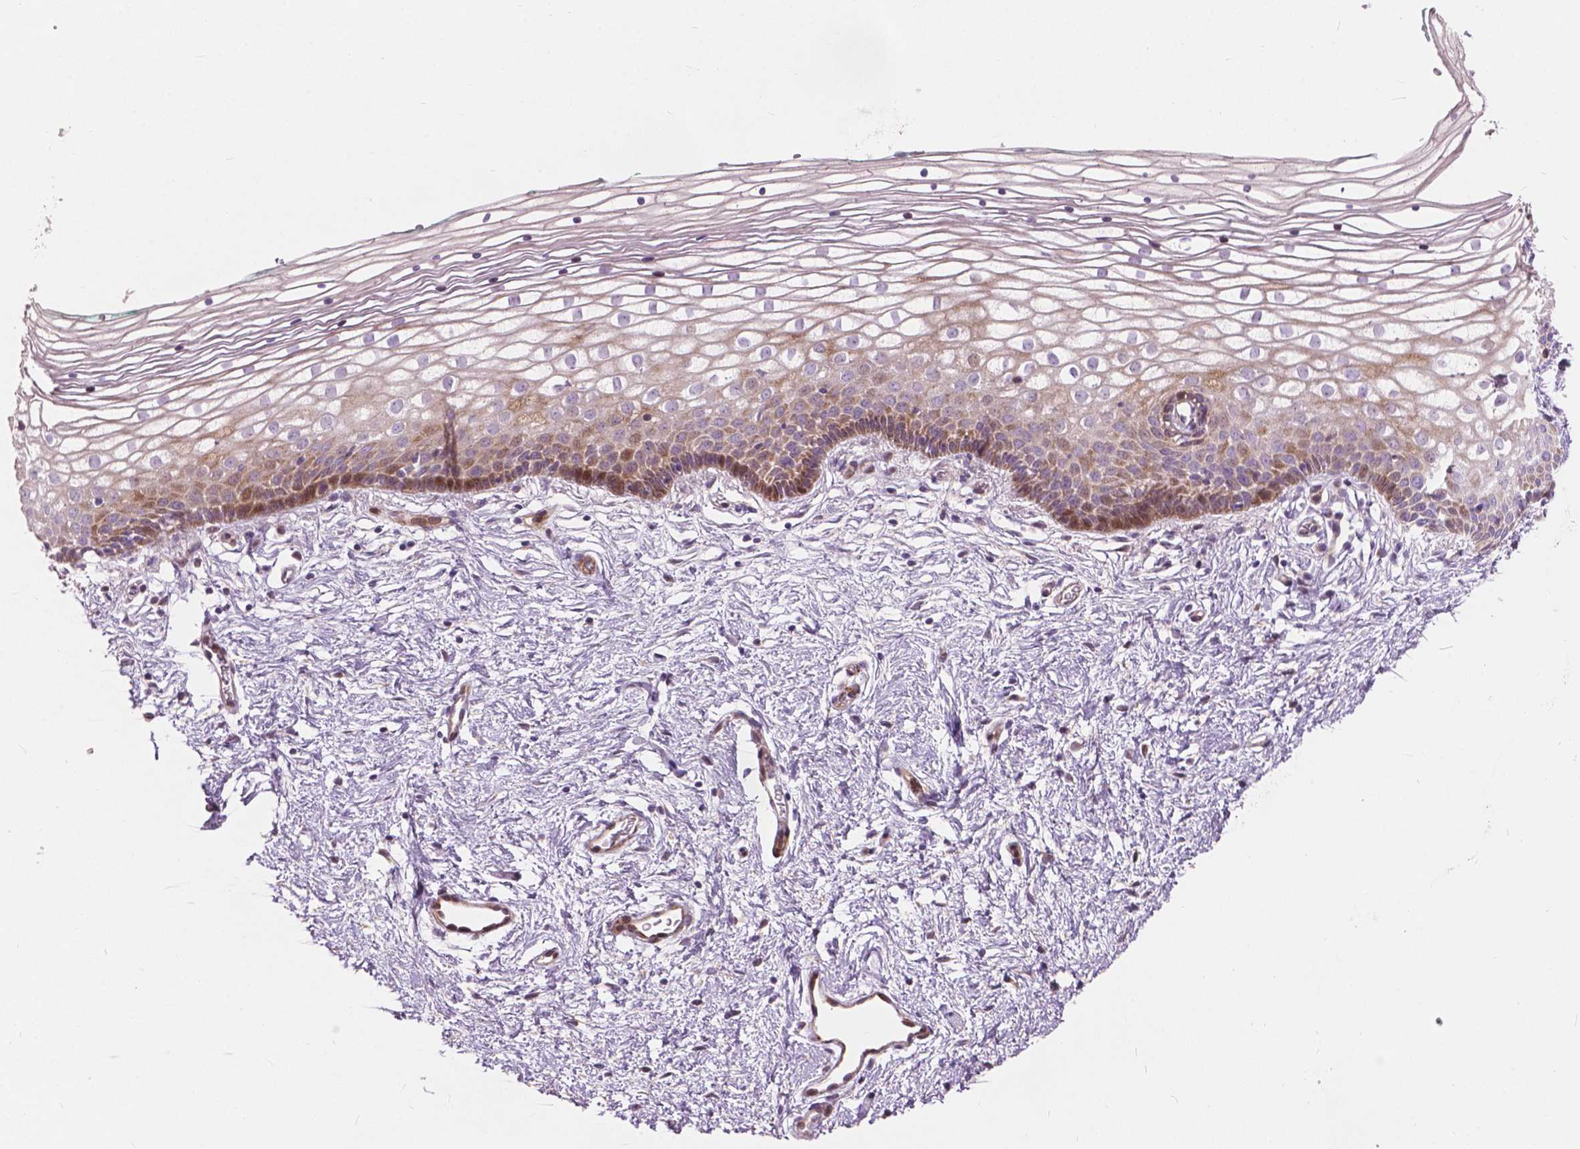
{"staining": {"intensity": "moderate", "quantity": "<25%", "location": "cytoplasmic/membranous"}, "tissue": "vagina", "cell_type": "Squamous epithelial cells", "image_type": "normal", "snomed": [{"axis": "morphology", "description": "Normal tissue, NOS"}, {"axis": "topography", "description": "Vagina"}], "caption": "This photomicrograph displays IHC staining of normal human vagina, with low moderate cytoplasmic/membranous staining in about <25% of squamous epithelial cells.", "gene": "MORN1", "patient": {"sex": "female", "age": 36}}